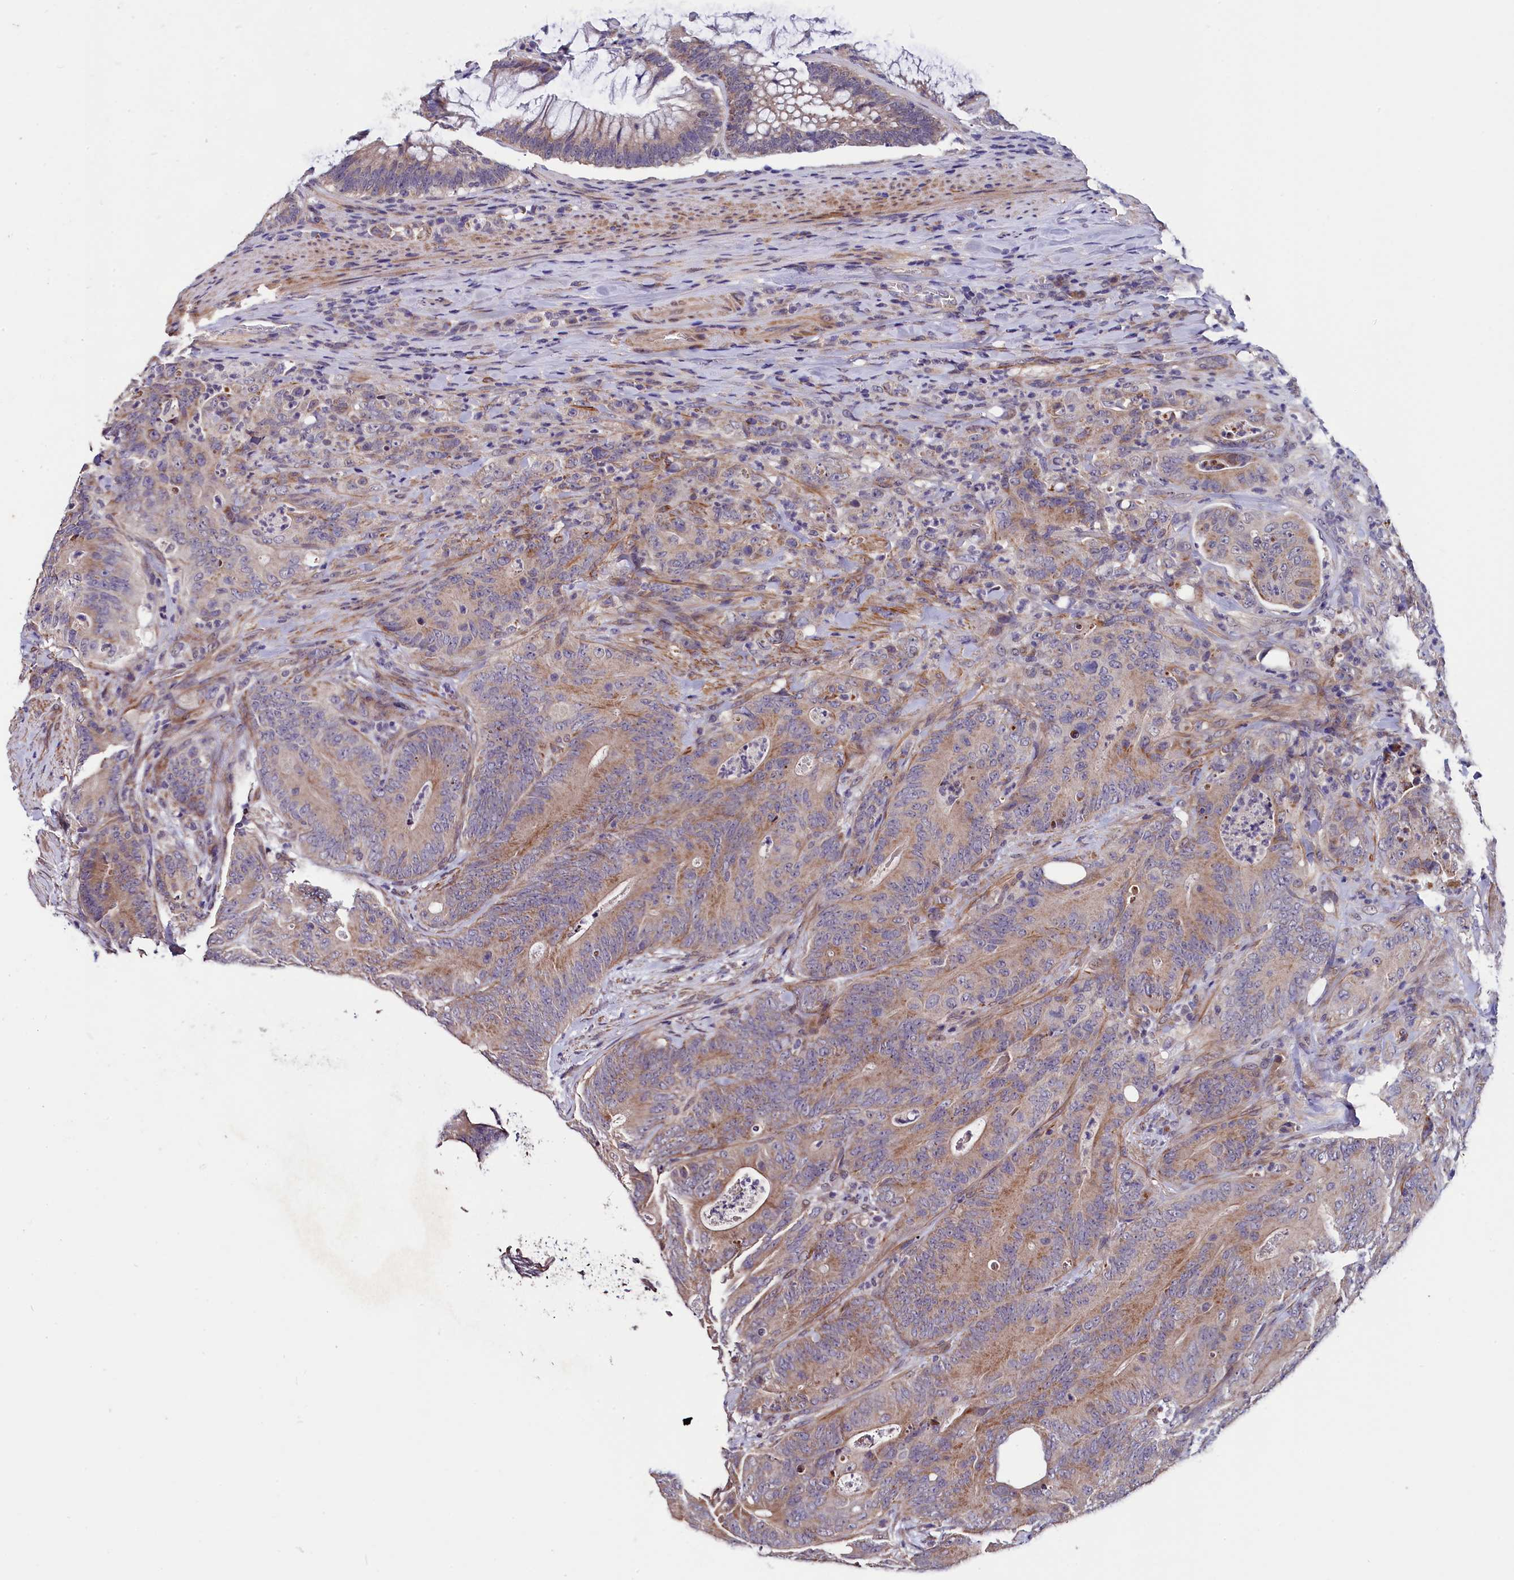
{"staining": {"intensity": "moderate", "quantity": ">75%", "location": "cytoplasmic/membranous"}, "tissue": "colorectal cancer", "cell_type": "Tumor cells", "image_type": "cancer", "snomed": [{"axis": "morphology", "description": "Normal tissue, NOS"}, {"axis": "topography", "description": "Colon"}], "caption": "Tumor cells show moderate cytoplasmic/membranous expression in about >75% of cells in colorectal cancer. Nuclei are stained in blue.", "gene": "SLC39A6", "patient": {"sex": "female", "age": 82}}